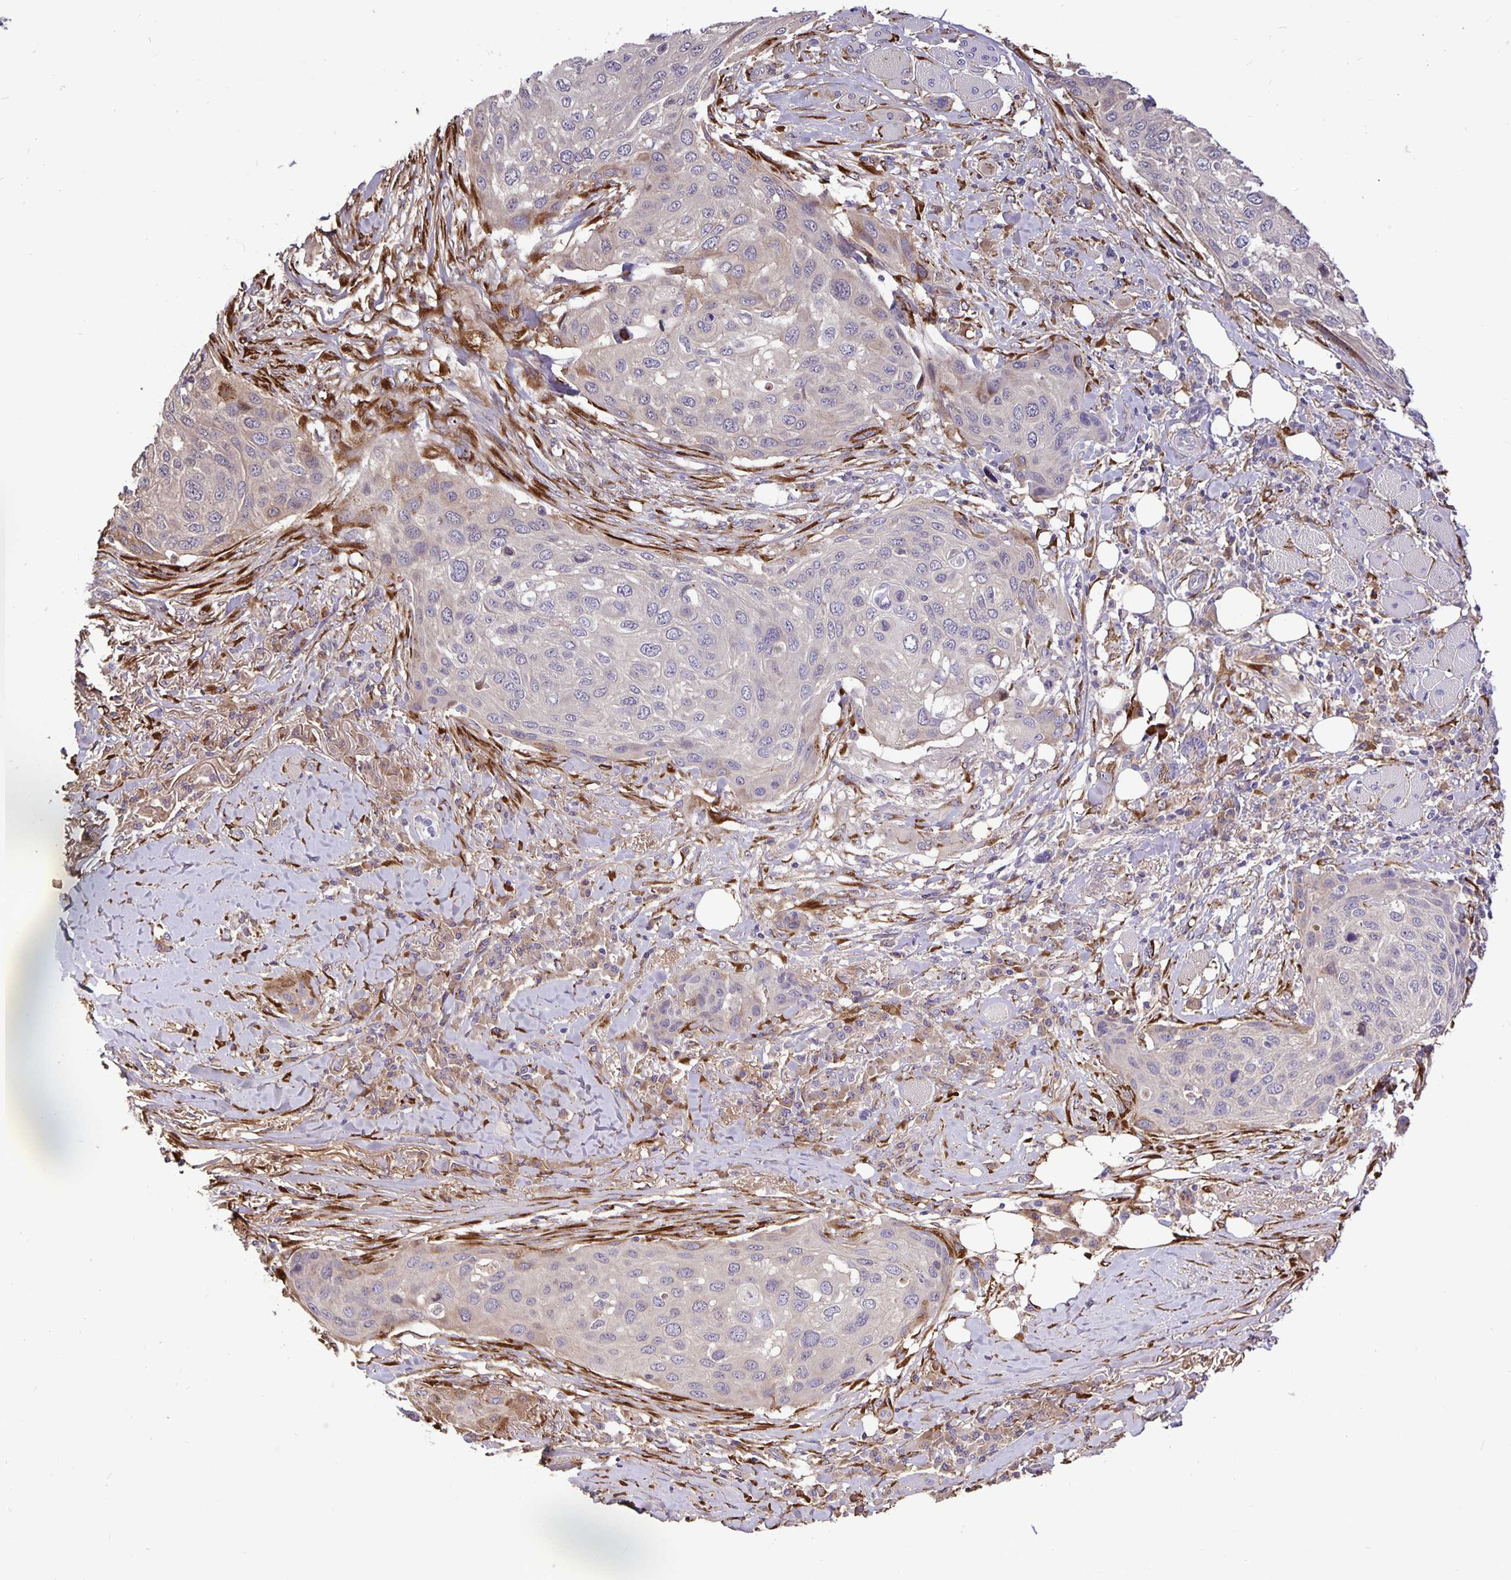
{"staining": {"intensity": "weak", "quantity": "<25%", "location": "cytoplasmic/membranous"}, "tissue": "skin cancer", "cell_type": "Tumor cells", "image_type": "cancer", "snomed": [{"axis": "morphology", "description": "Squamous cell carcinoma, NOS"}, {"axis": "topography", "description": "Skin"}], "caption": "DAB (3,3'-diaminobenzidine) immunohistochemical staining of human squamous cell carcinoma (skin) reveals no significant positivity in tumor cells.", "gene": "EML6", "patient": {"sex": "female", "age": 87}}